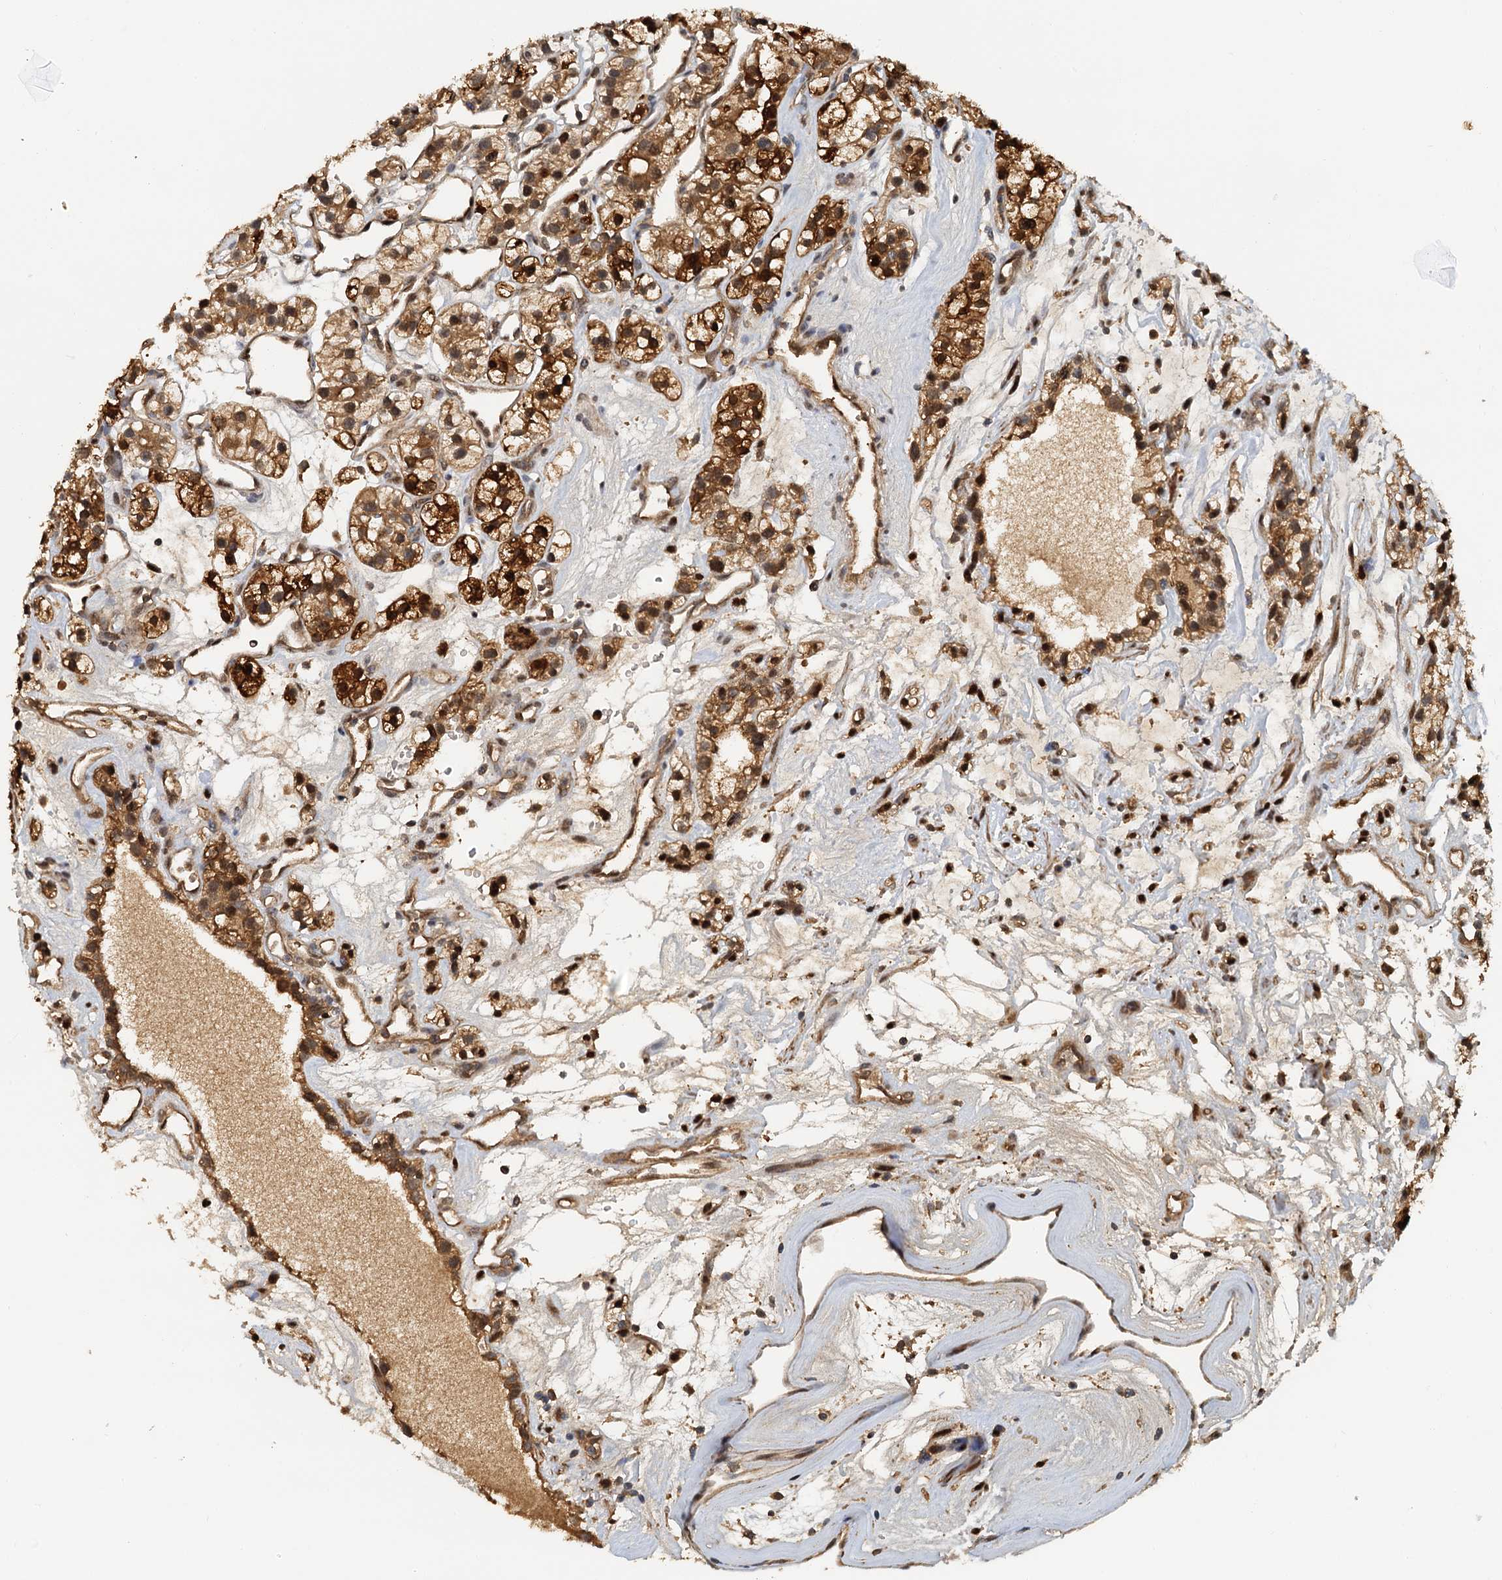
{"staining": {"intensity": "strong", "quantity": ">75%", "location": "cytoplasmic/membranous,nuclear"}, "tissue": "renal cancer", "cell_type": "Tumor cells", "image_type": "cancer", "snomed": [{"axis": "morphology", "description": "Adenocarcinoma, NOS"}, {"axis": "topography", "description": "Kidney"}], "caption": "A high amount of strong cytoplasmic/membranous and nuclear expression is identified in approximately >75% of tumor cells in renal cancer tissue.", "gene": "UBL7", "patient": {"sex": "female", "age": 57}}